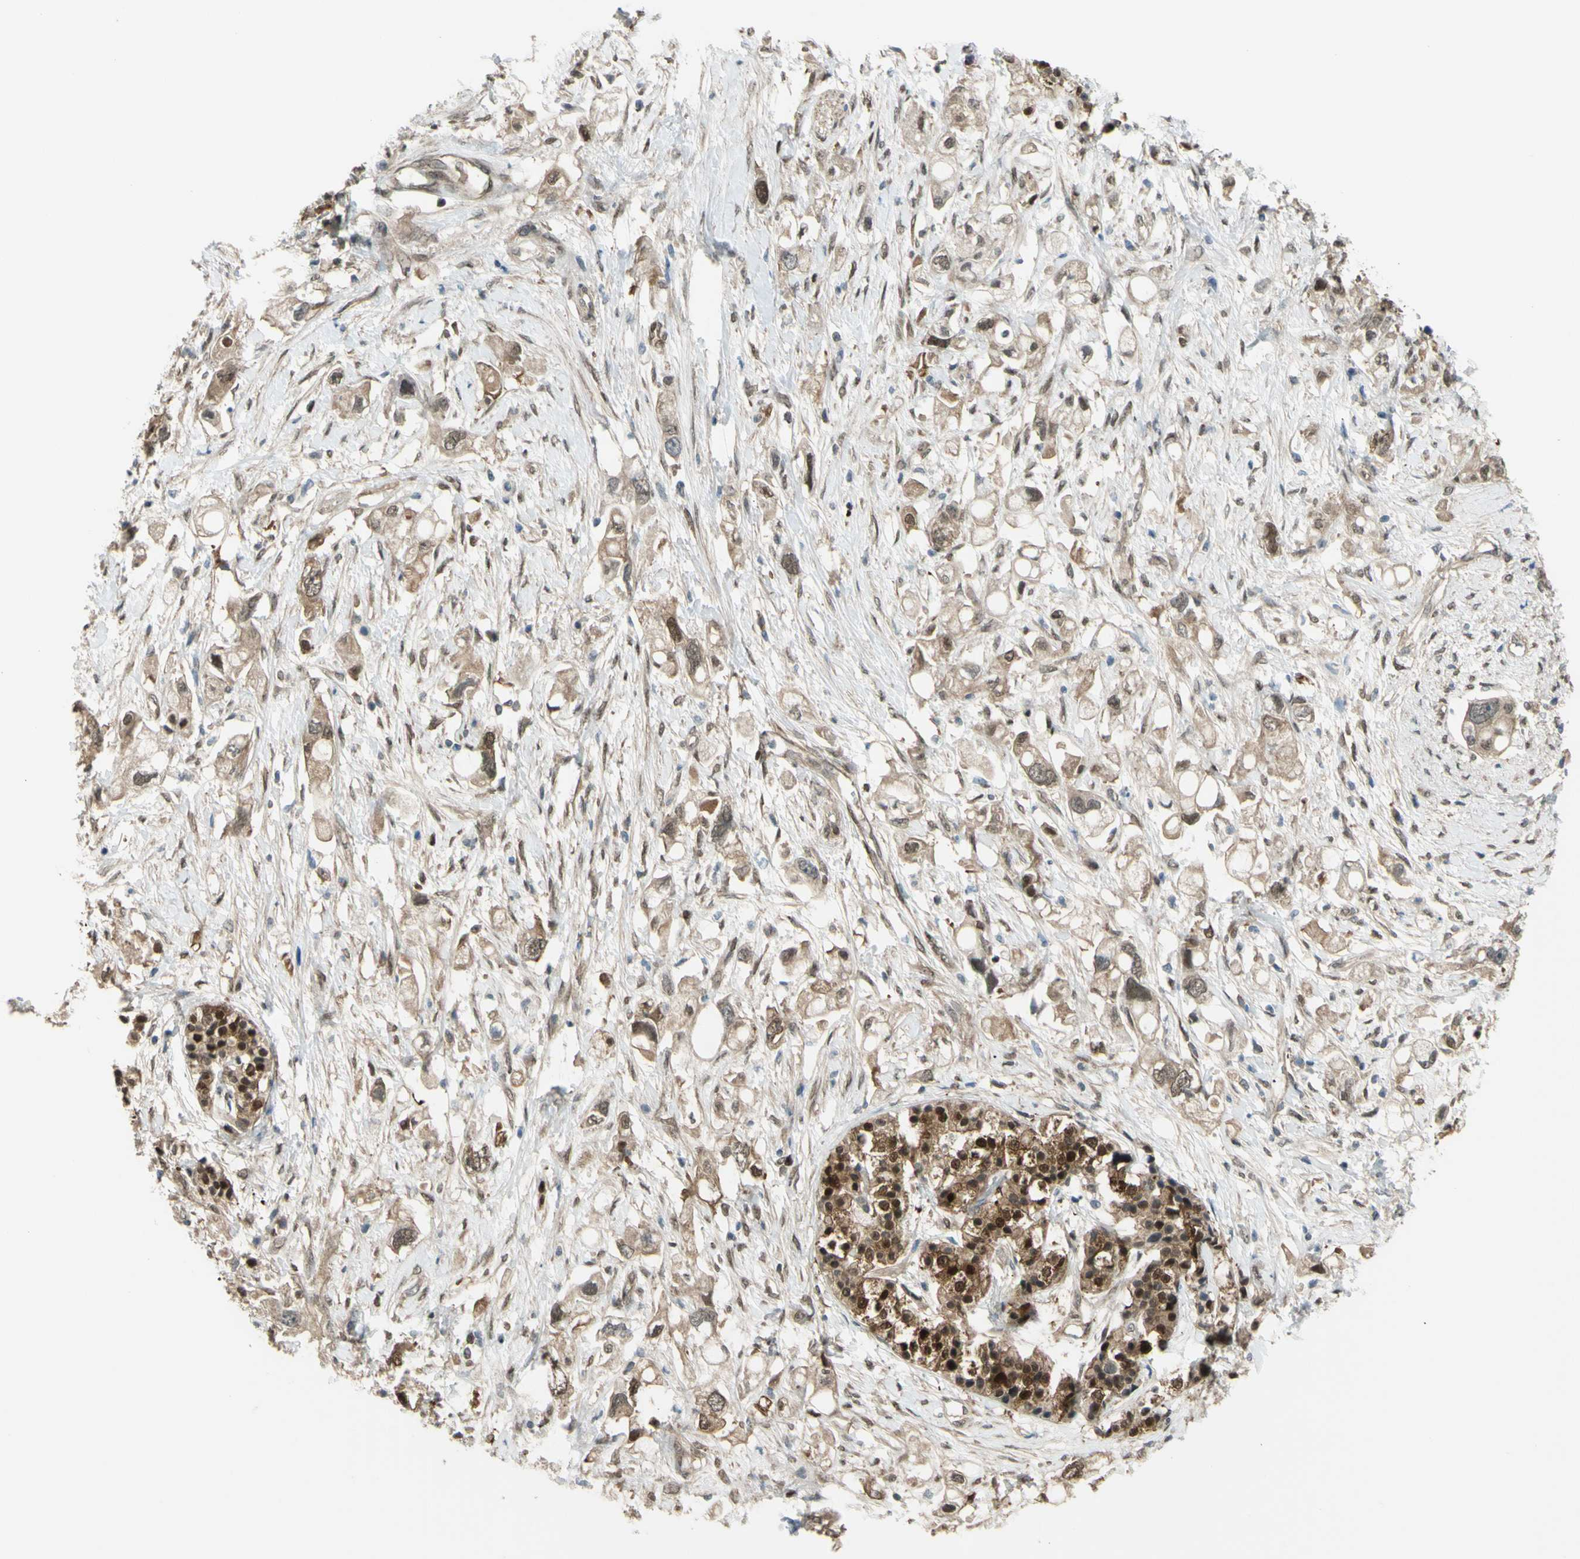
{"staining": {"intensity": "moderate", "quantity": ">75%", "location": "cytoplasmic/membranous"}, "tissue": "pancreatic cancer", "cell_type": "Tumor cells", "image_type": "cancer", "snomed": [{"axis": "morphology", "description": "Adenocarcinoma, NOS"}, {"axis": "topography", "description": "Pancreas"}], "caption": "High-magnification brightfield microscopy of adenocarcinoma (pancreatic) stained with DAB (3,3'-diaminobenzidine) (brown) and counterstained with hematoxylin (blue). tumor cells exhibit moderate cytoplasmic/membranous positivity is appreciated in about>75% of cells.", "gene": "YWHAQ", "patient": {"sex": "female", "age": 56}}